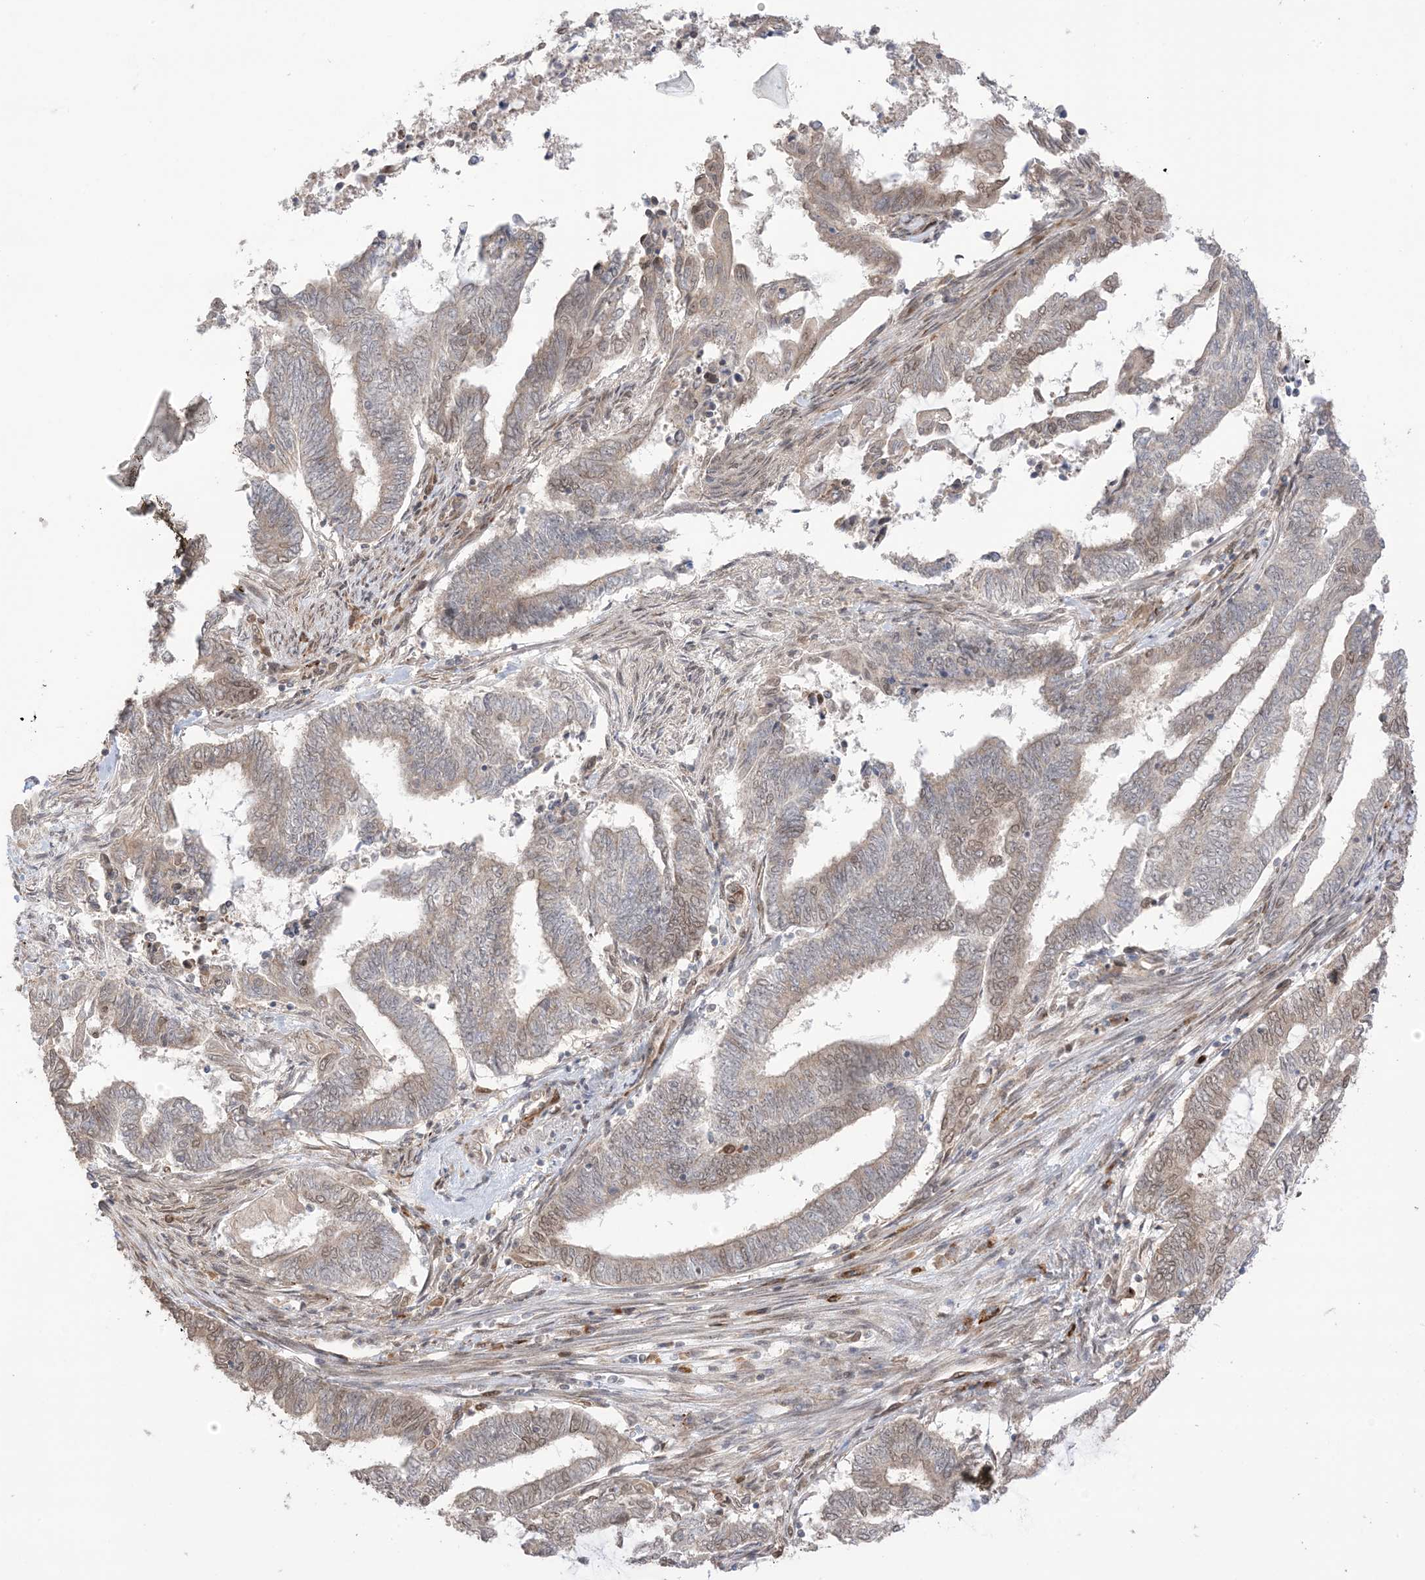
{"staining": {"intensity": "weak", "quantity": "25%-75%", "location": "cytoplasmic/membranous,nuclear"}, "tissue": "endometrial cancer", "cell_type": "Tumor cells", "image_type": "cancer", "snomed": [{"axis": "morphology", "description": "Adenocarcinoma, NOS"}, {"axis": "topography", "description": "Uterus"}, {"axis": "topography", "description": "Endometrium"}], "caption": "Immunohistochemical staining of endometrial adenocarcinoma shows low levels of weak cytoplasmic/membranous and nuclear expression in approximately 25%-75% of tumor cells. The staining was performed using DAB, with brown indicating positive protein expression. Nuclei are stained blue with hematoxylin.", "gene": "UBE2E2", "patient": {"sex": "female", "age": 70}}